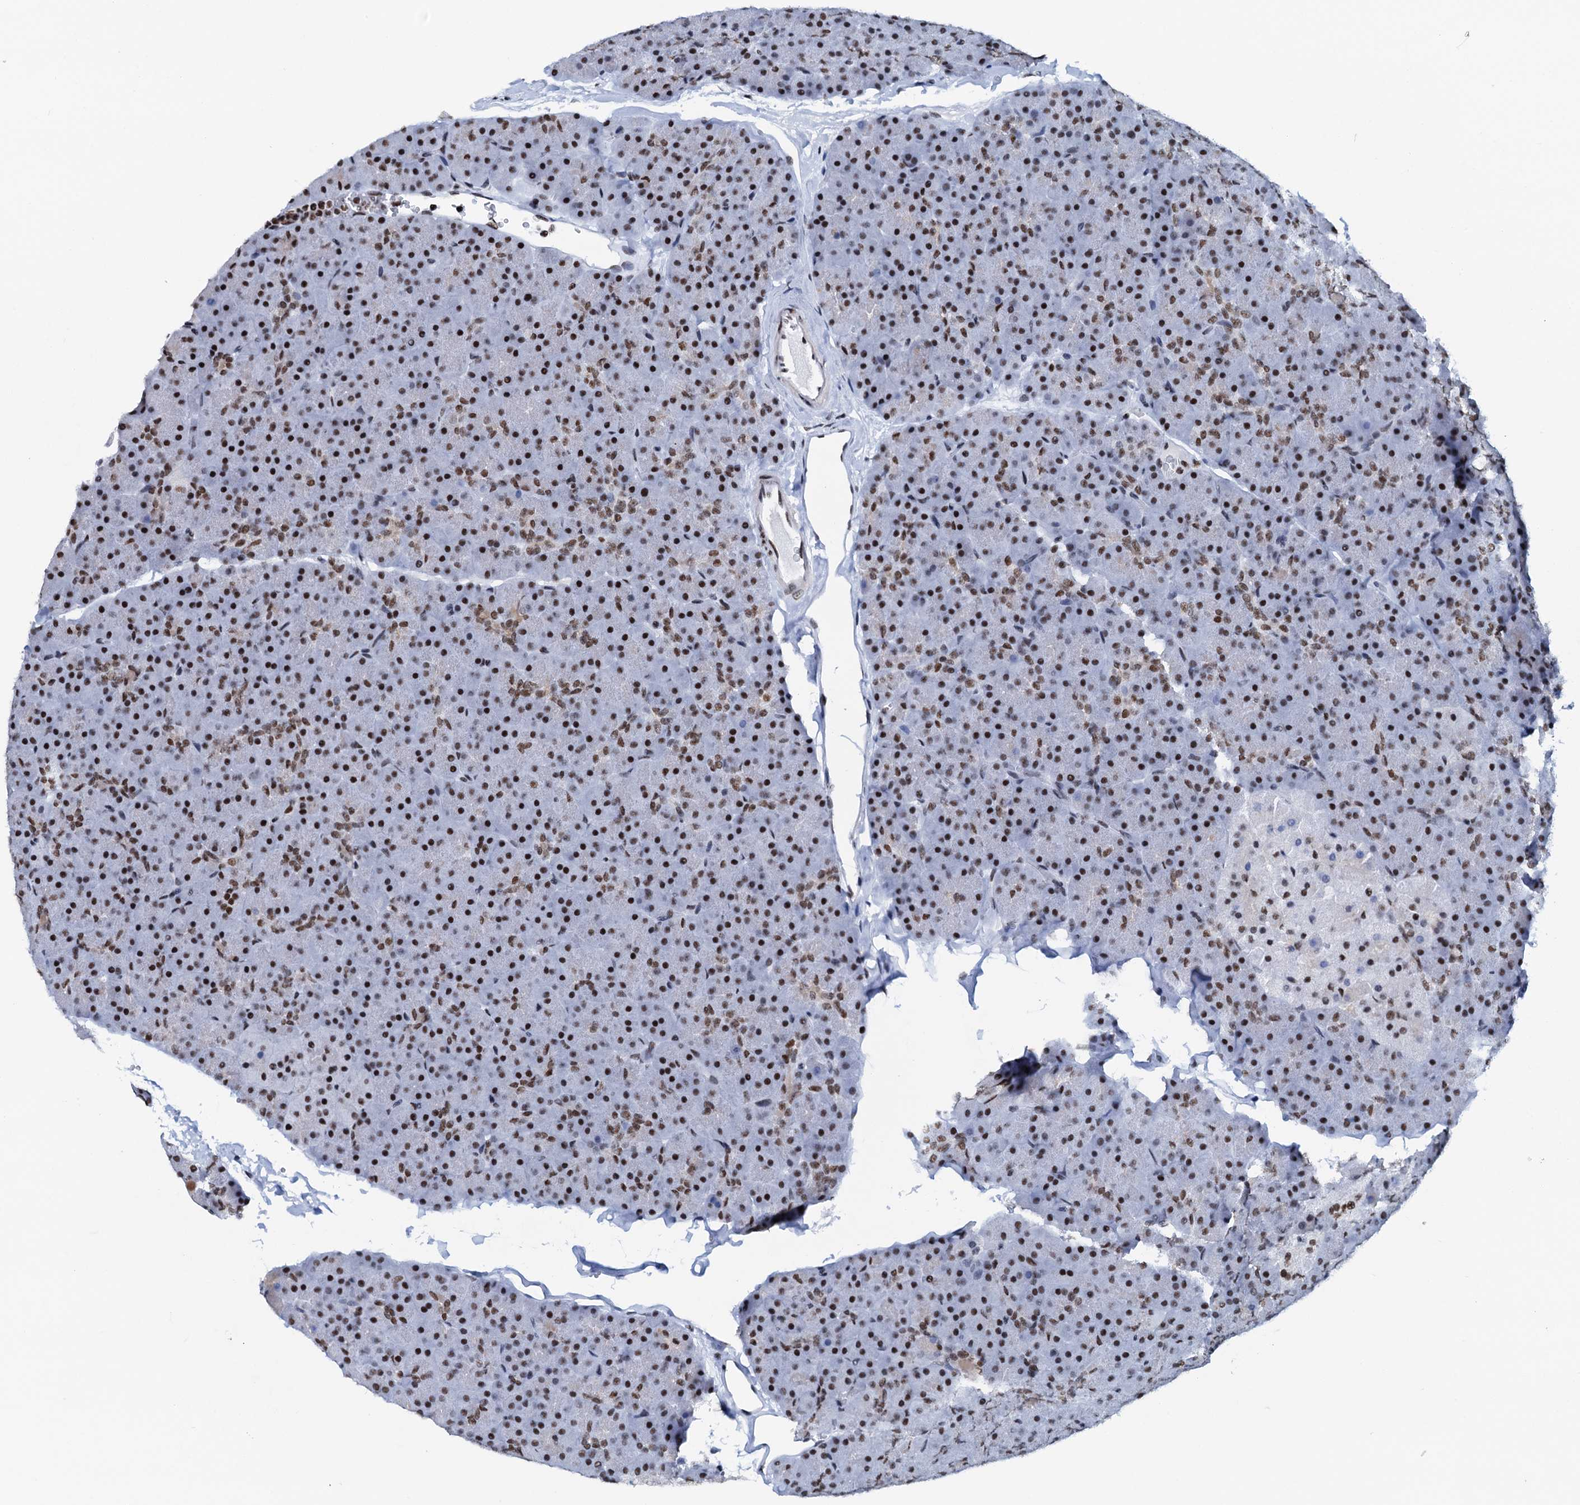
{"staining": {"intensity": "strong", "quantity": "25%-75%", "location": "nuclear"}, "tissue": "pancreas", "cell_type": "Exocrine glandular cells", "image_type": "normal", "snomed": [{"axis": "morphology", "description": "Normal tissue, NOS"}, {"axis": "topography", "description": "Pancreas"}], "caption": "An immunohistochemistry photomicrograph of unremarkable tissue is shown. Protein staining in brown shows strong nuclear positivity in pancreas within exocrine glandular cells. (DAB = brown stain, brightfield microscopy at high magnification).", "gene": "SLTM", "patient": {"sex": "male", "age": 36}}